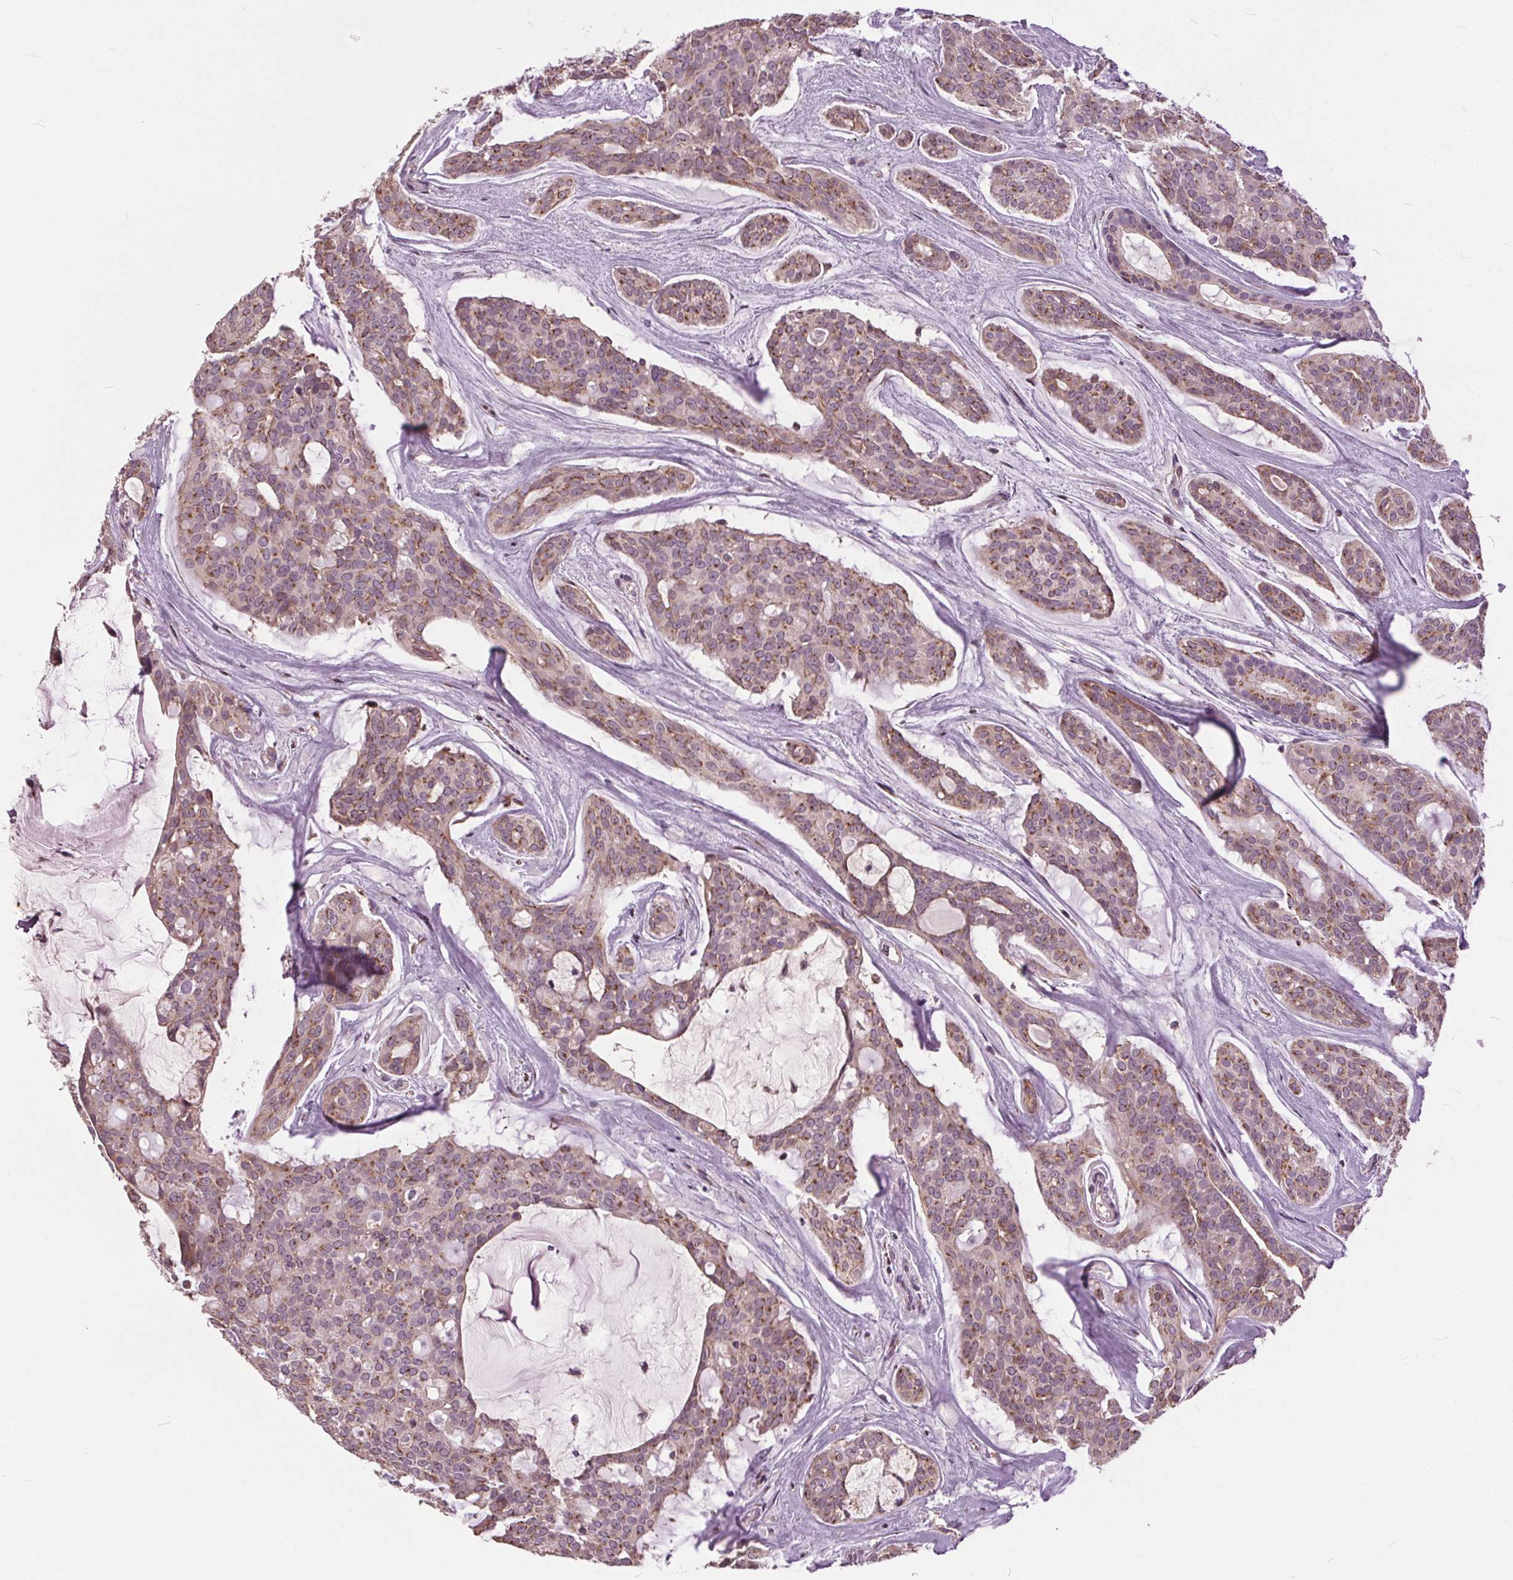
{"staining": {"intensity": "weak", "quantity": ">75%", "location": "cytoplasmic/membranous"}, "tissue": "head and neck cancer", "cell_type": "Tumor cells", "image_type": "cancer", "snomed": [{"axis": "morphology", "description": "Adenocarcinoma, NOS"}, {"axis": "topography", "description": "Head-Neck"}], "caption": "A high-resolution micrograph shows immunohistochemistry staining of head and neck adenocarcinoma, which shows weak cytoplasmic/membranous positivity in approximately >75% of tumor cells.", "gene": "BSDC1", "patient": {"sex": "male", "age": 66}}